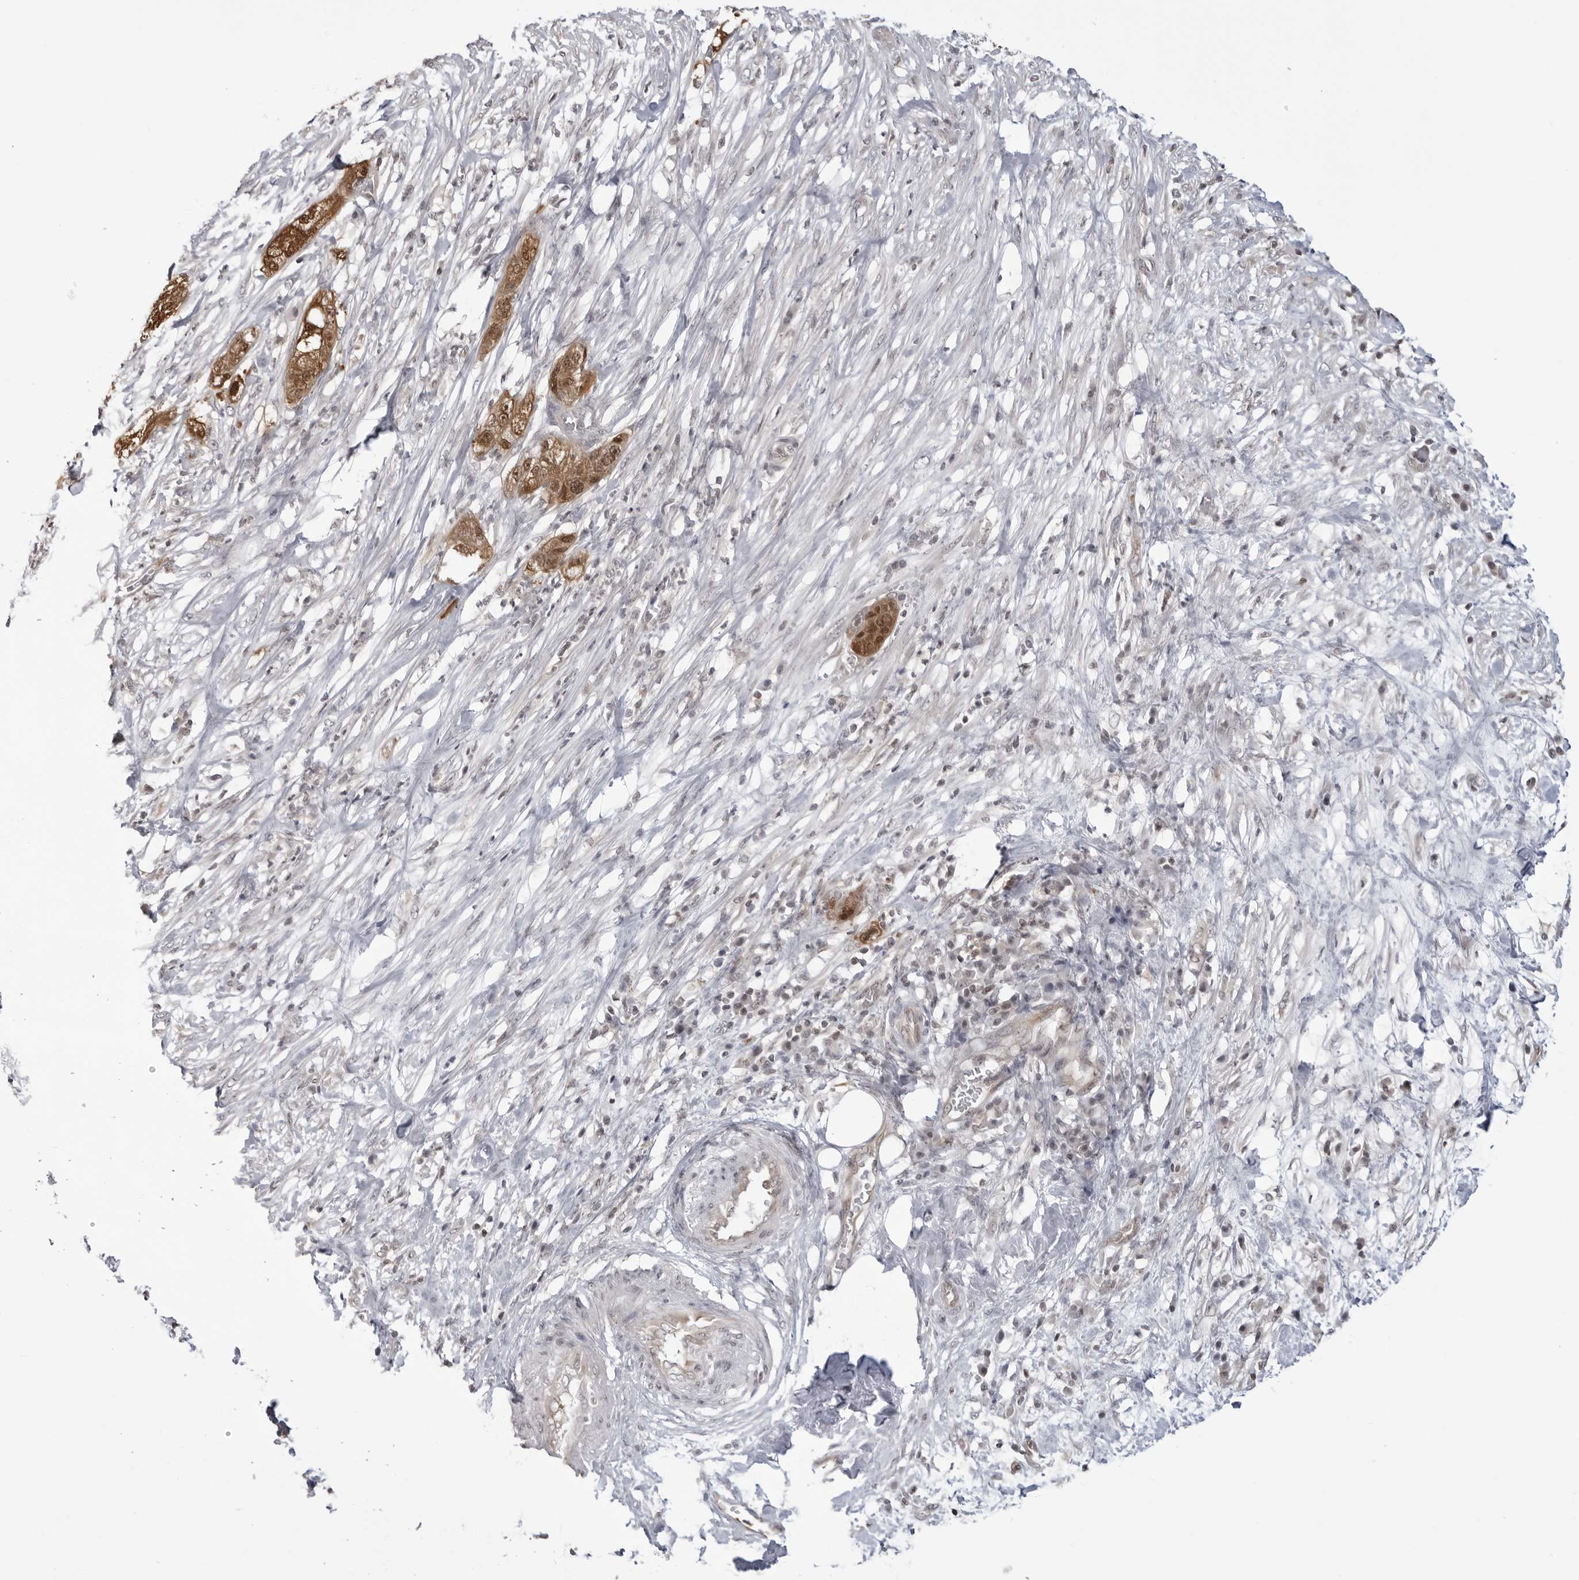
{"staining": {"intensity": "moderate", "quantity": ">75%", "location": "cytoplasmic/membranous,nuclear"}, "tissue": "pancreatic cancer", "cell_type": "Tumor cells", "image_type": "cancer", "snomed": [{"axis": "morphology", "description": "Adenocarcinoma, NOS"}, {"axis": "topography", "description": "Pancreas"}], "caption": "Moderate cytoplasmic/membranous and nuclear staining is appreciated in approximately >75% of tumor cells in pancreatic adenocarcinoma. The staining was performed using DAB, with brown indicating positive protein expression. Nuclei are stained blue with hematoxylin.", "gene": "YWHAG", "patient": {"sex": "female", "age": 78}}